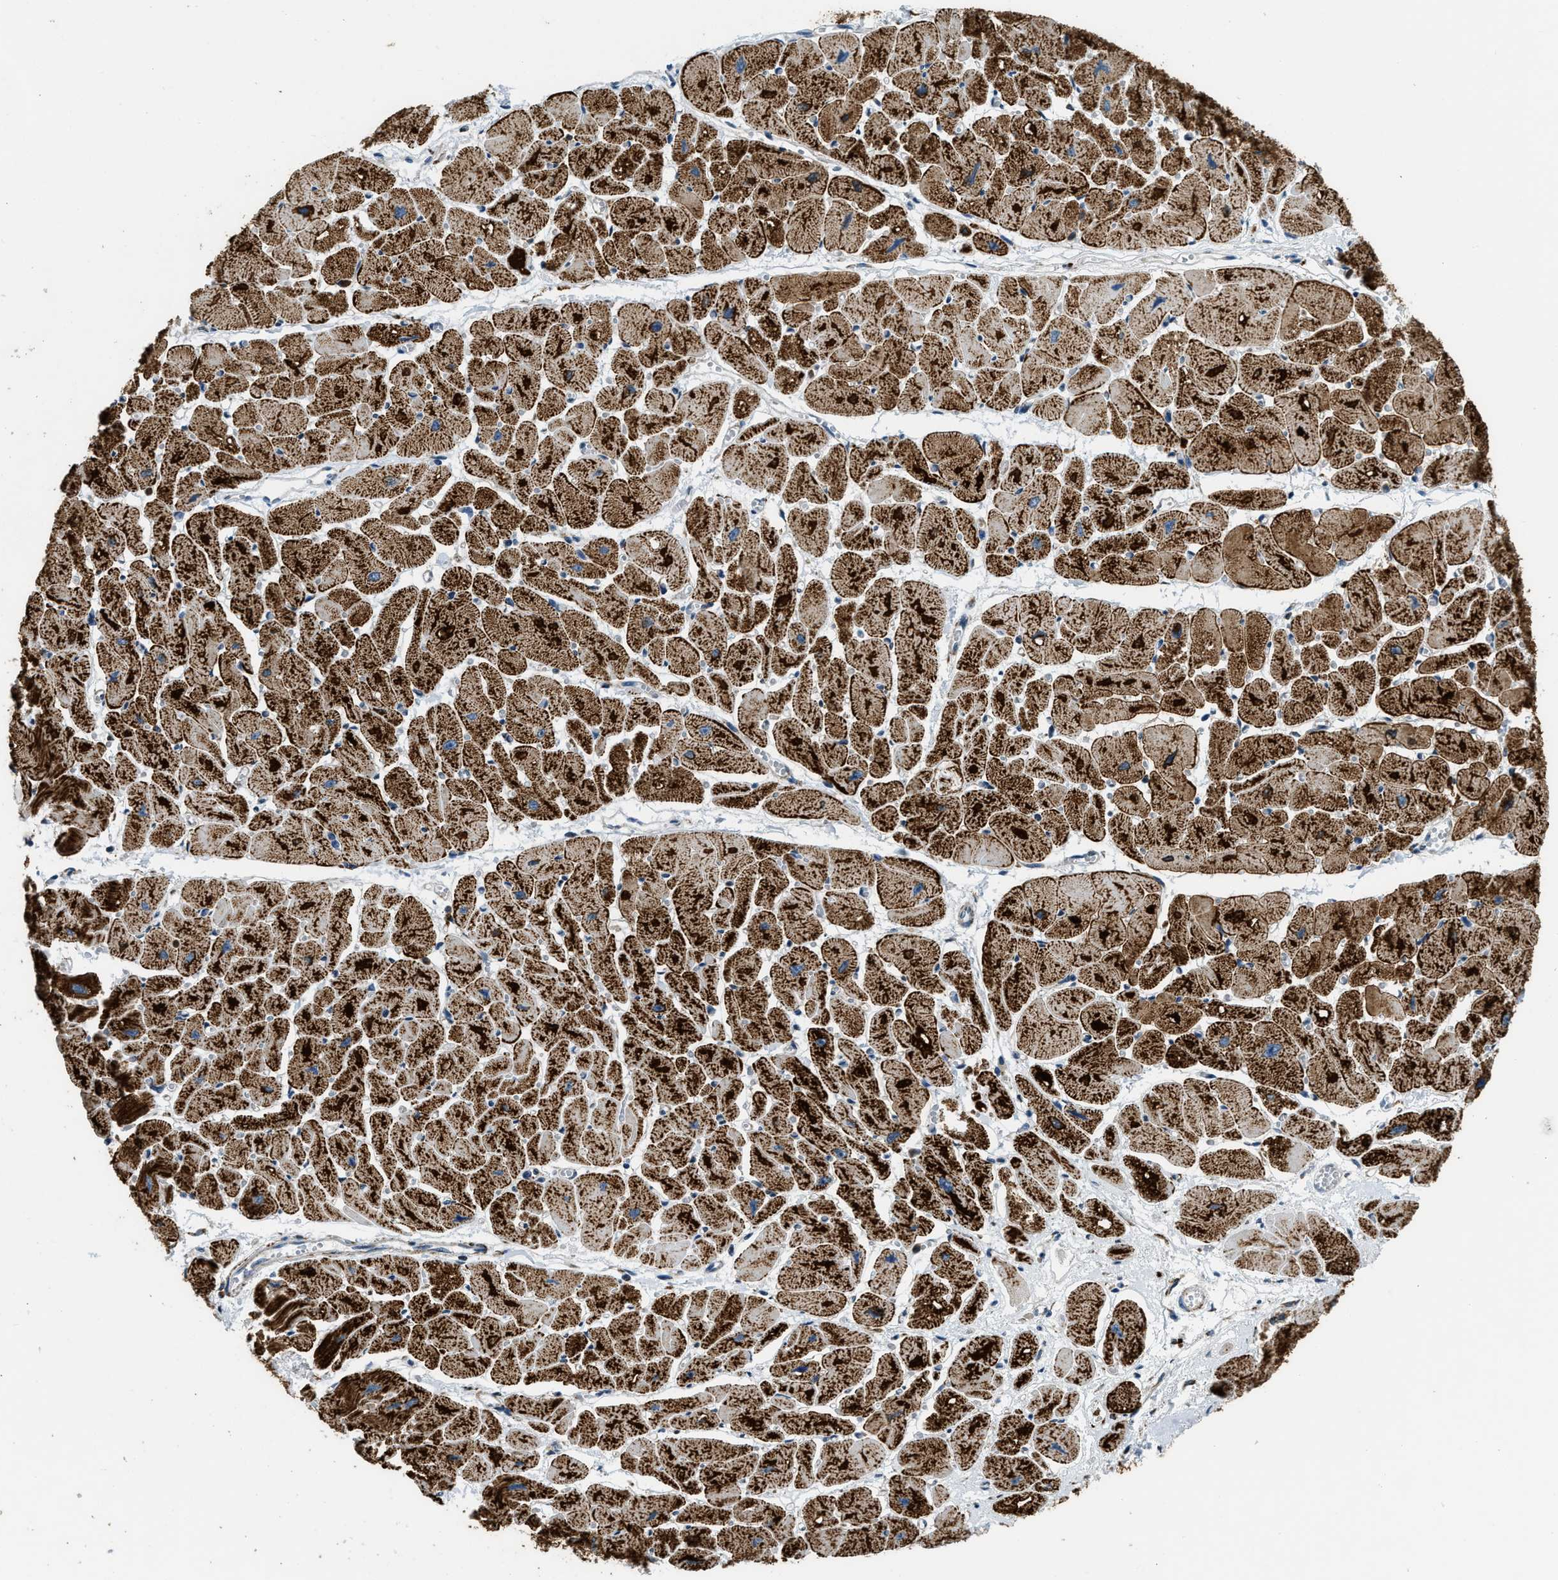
{"staining": {"intensity": "strong", "quantity": ">75%", "location": "cytoplasmic/membranous"}, "tissue": "heart muscle", "cell_type": "Cardiomyocytes", "image_type": "normal", "snomed": [{"axis": "morphology", "description": "Normal tissue, NOS"}, {"axis": "topography", "description": "Heart"}], "caption": "About >75% of cardiomyocytes in normal heart muscle demonstrate strong cytoplasmic/membranous protein positivity as visualized by brown immunohistochemical staining.", "gene": "ACADVL", "patient": {"sex": "female", "age": 54}}